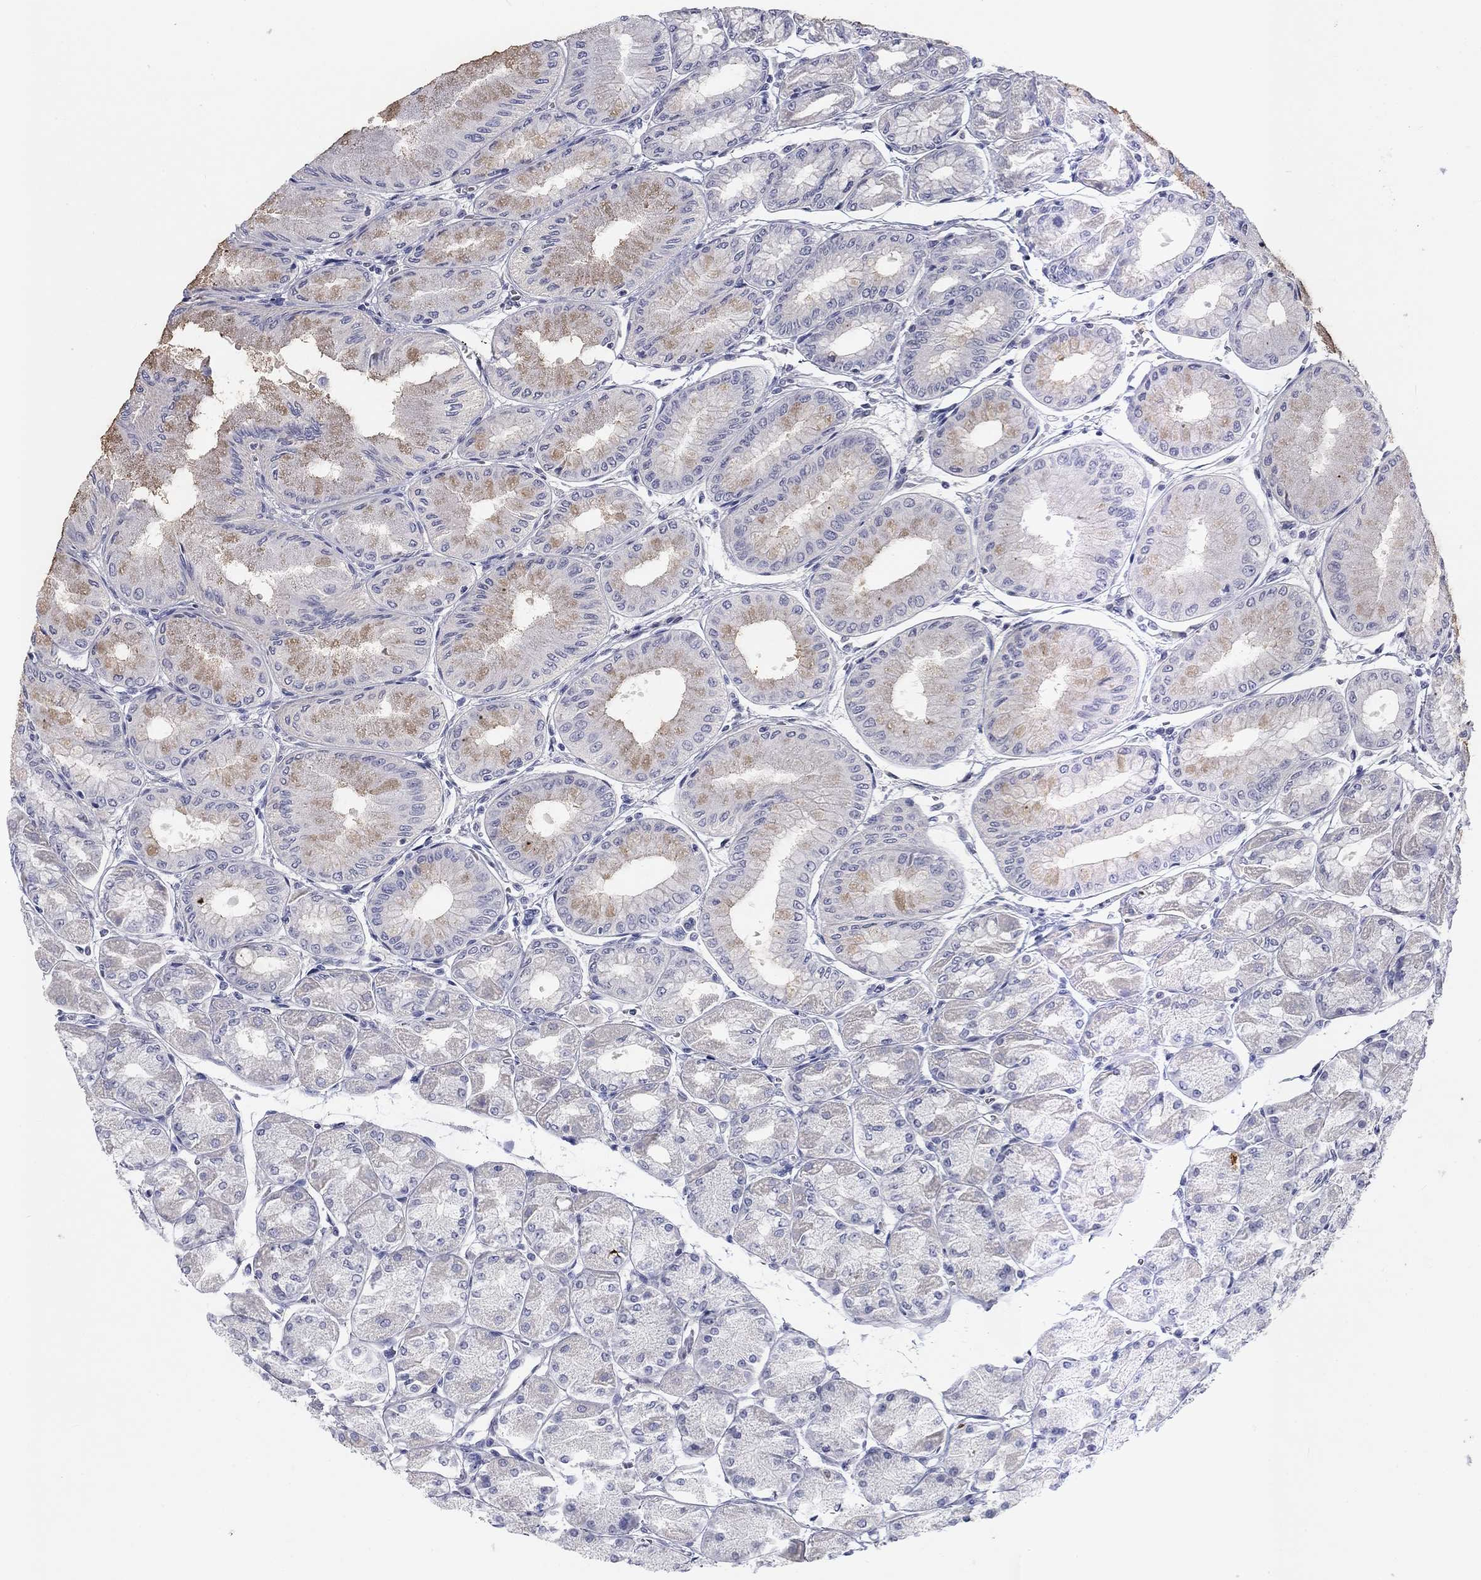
{"staining": {"intensity": "moderate", "quantity": "<25%", "location": "cytoplasmic/membranous"}, "tissue": "stomach", "cell_type": "Glandular cells", "image_type": "normal", "snomed": [{"axis": "morphology", "description": "Normal tissue, NOS"}, {"axis": "topography", "description": "Stomach, upper"}], "caption": "The image exhibits staining of normal stomach, revealing moderate cytoplasmic/membranous protein staining (brown color) within glandular cells. (DAB (3,3'-diaminobenzidine) IHC with brightfield microscopy, high magnification).", "gene": "CALB1", "patient": {"sex": "male", "age": 60}}